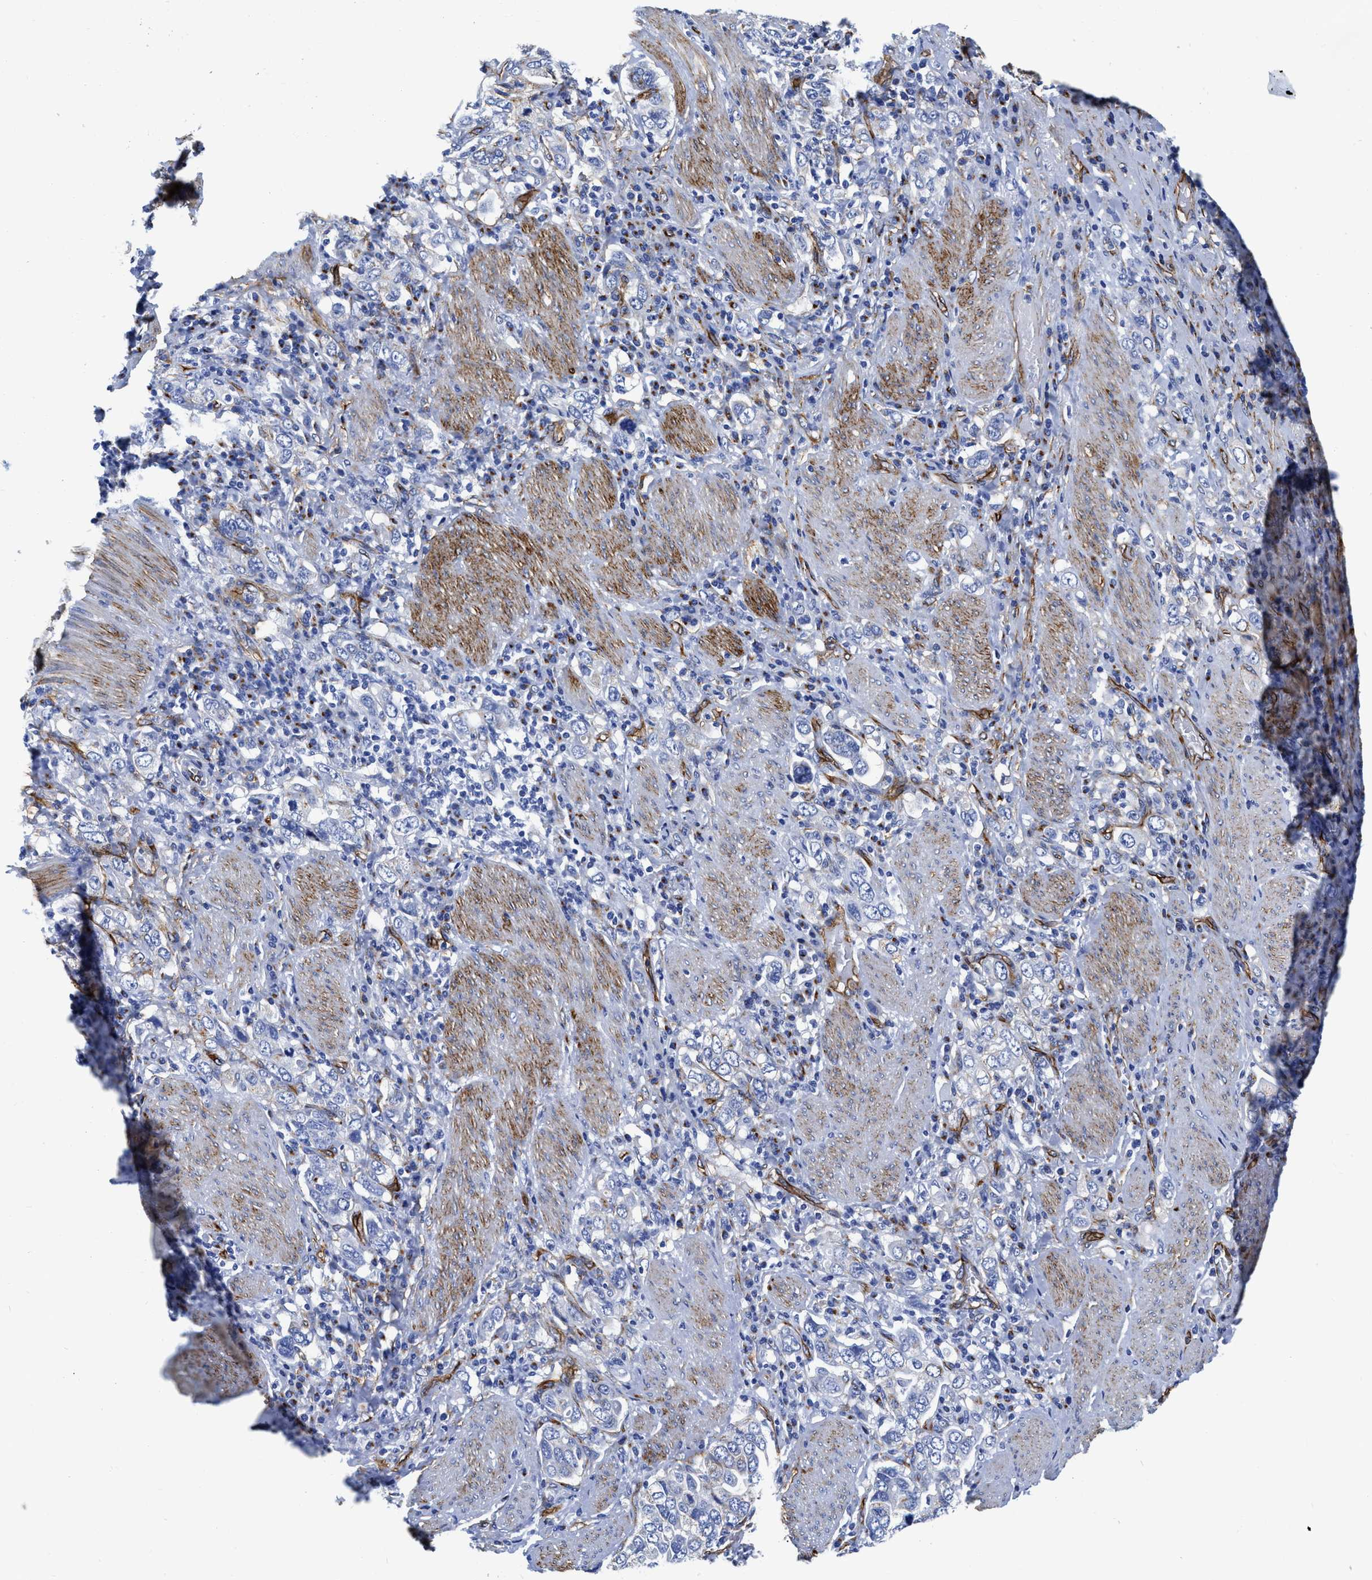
{"staining": {"intensity": "negative", "quantity": "none", "location": "none"}, "tissue": "stomach cancer", "cell_type": "Tumor cells", "image_type": "cancer", "snomed": [{"axis": "morphology", "description": "Adenocarcinoma, NOS"}, {"axis": "topography", "description": "Stomach, upper"}], "caption": "High magnification brightfield microscopy of stomach adenocarcinoma stained with DAB (3,3'-diaminobenzidine) (brown) and counterstained with hematoxylin (blue): tumor cells show no significant staining.", "gene": "TVP23B", "patient": {"sex": "male", "age": 62}}